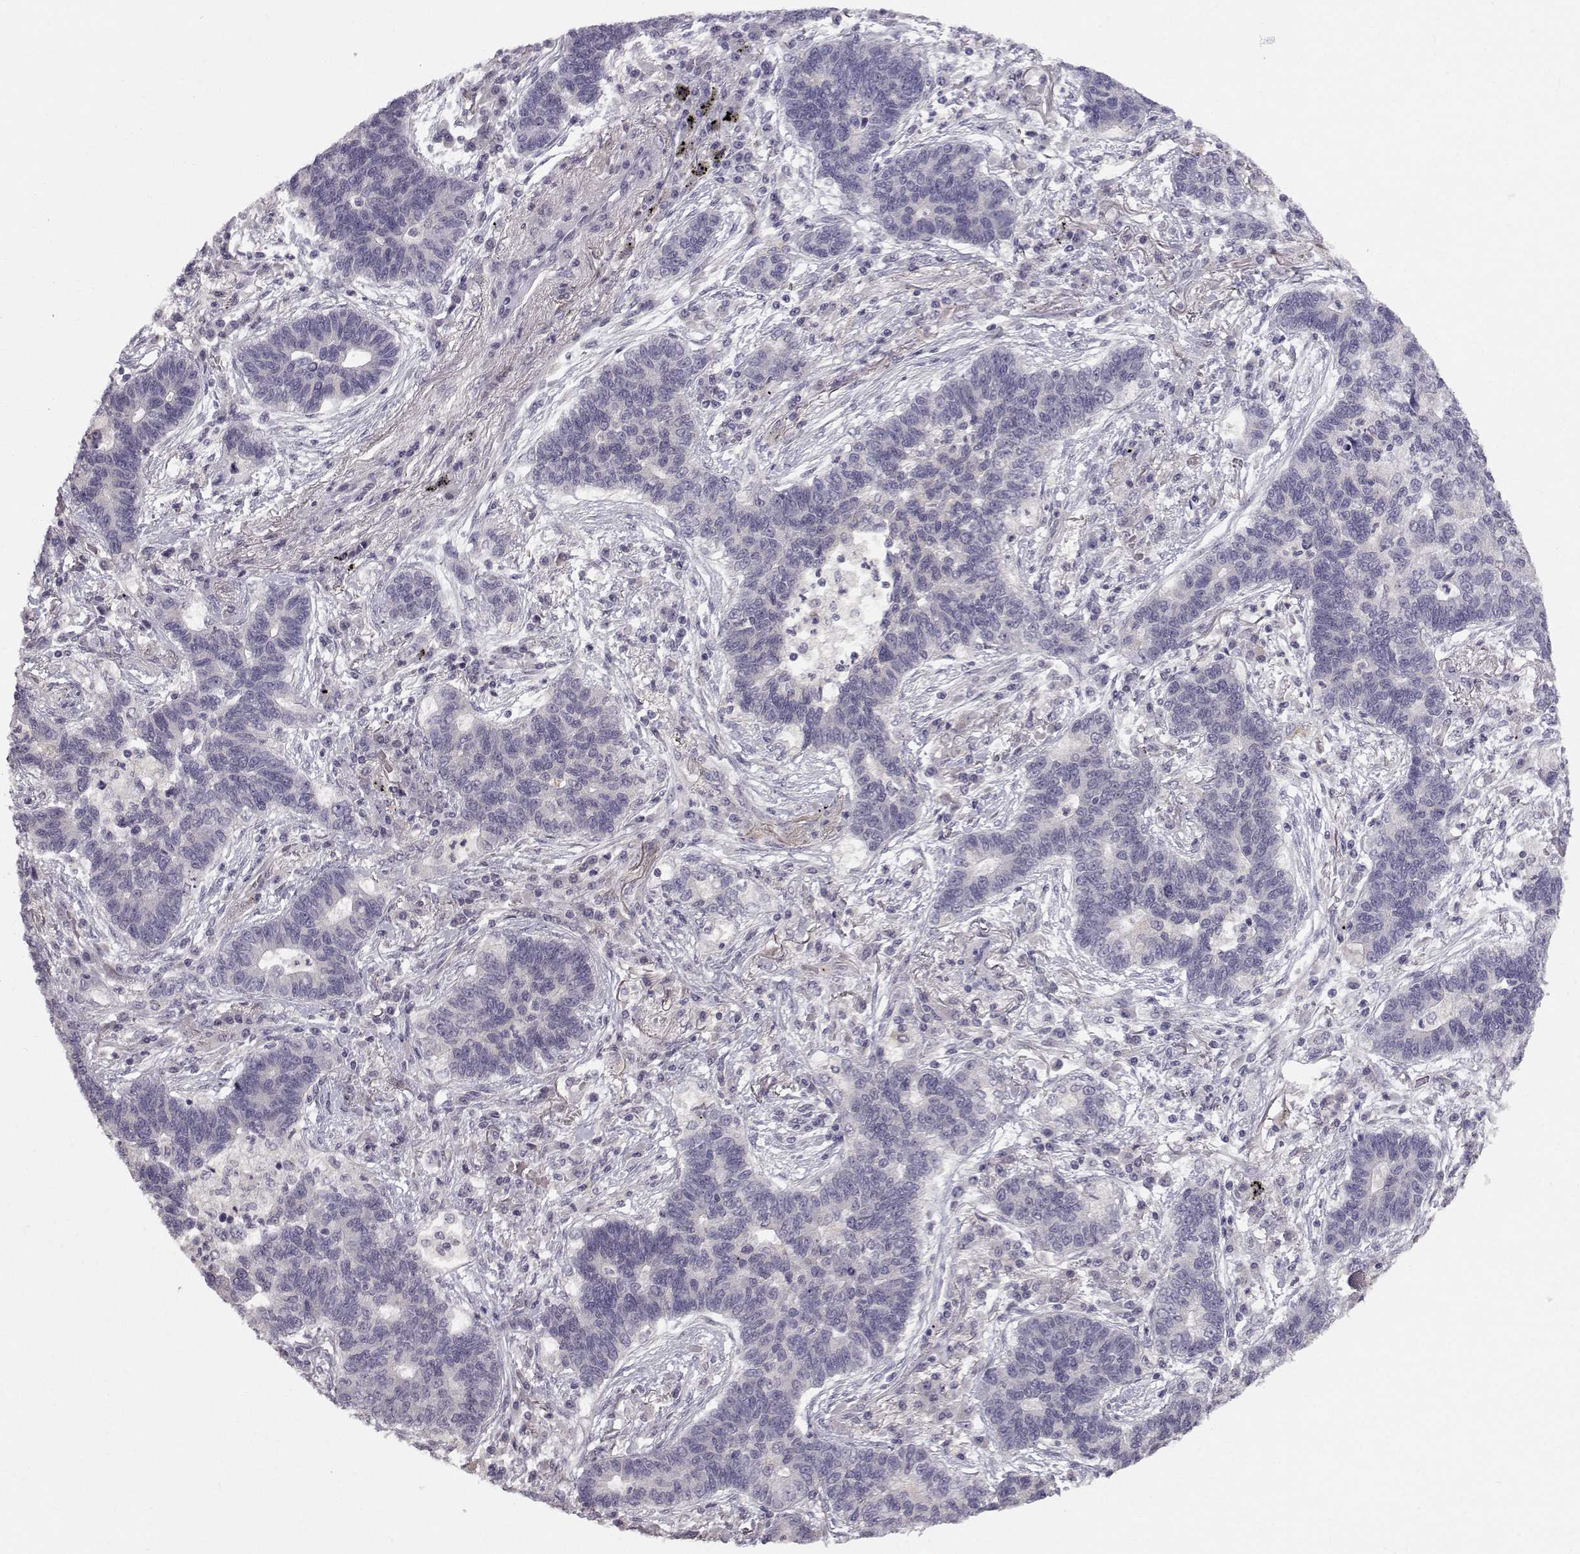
{"staining": {"intensity": "negative", "quantity": "none", "location": "none"}, "tissue": "lung cancer", "cell_type": "Tumor cells", "image_type": "cancer", "snomed": [{"axis": "morphology", "description": "Adenocarcinoma, NOS"}, {"axis": "topography", "description": "Lung"}], "caption": "The IHC image has no significant positivity in tumor cells of lung cancer (adenocarcinoma) tissue.", "gene": "PGM5", "patient": {"sex": "female", "age": 57}}